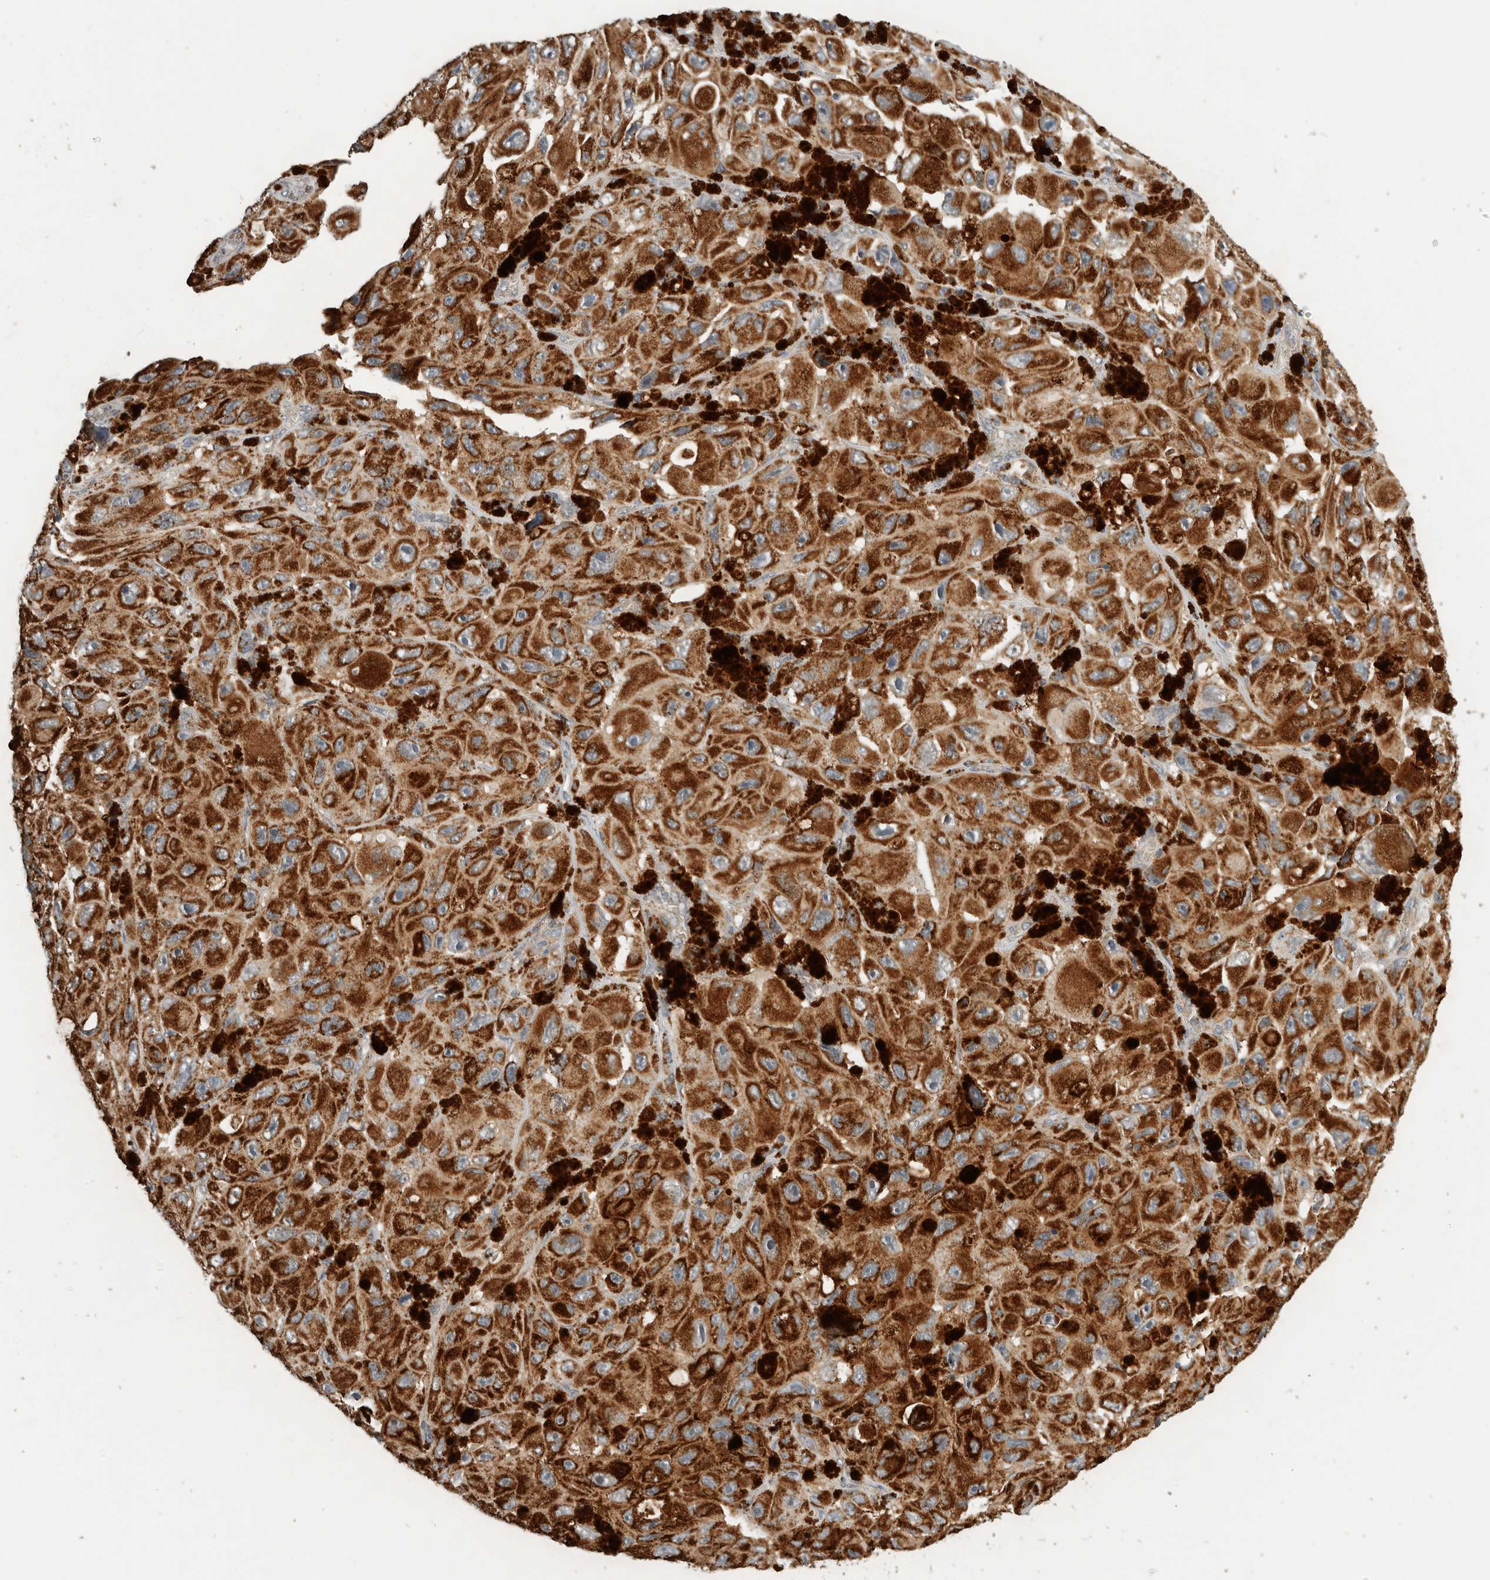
{"staining": {"intensity": "strong", "quantity": ">75%", "location": "cytoplasmic/membranous"}, "tissue": "melanoma", "cell_type": "Tumor cells", "image_type": "cancer", "snomed": [{"axis": "morphology", "description": "Malignant melanoma, NOS"}, {"axis": "topography", "description": "Skin"}], "caption": "Immunohistochemical staining of malignant melanoma displays high levels of strong cytoplasmic/membranous expression in approximately >75% of tumor cells.", "gene": "AMPD1", "patient": {"sex": "female", "age": 73}}